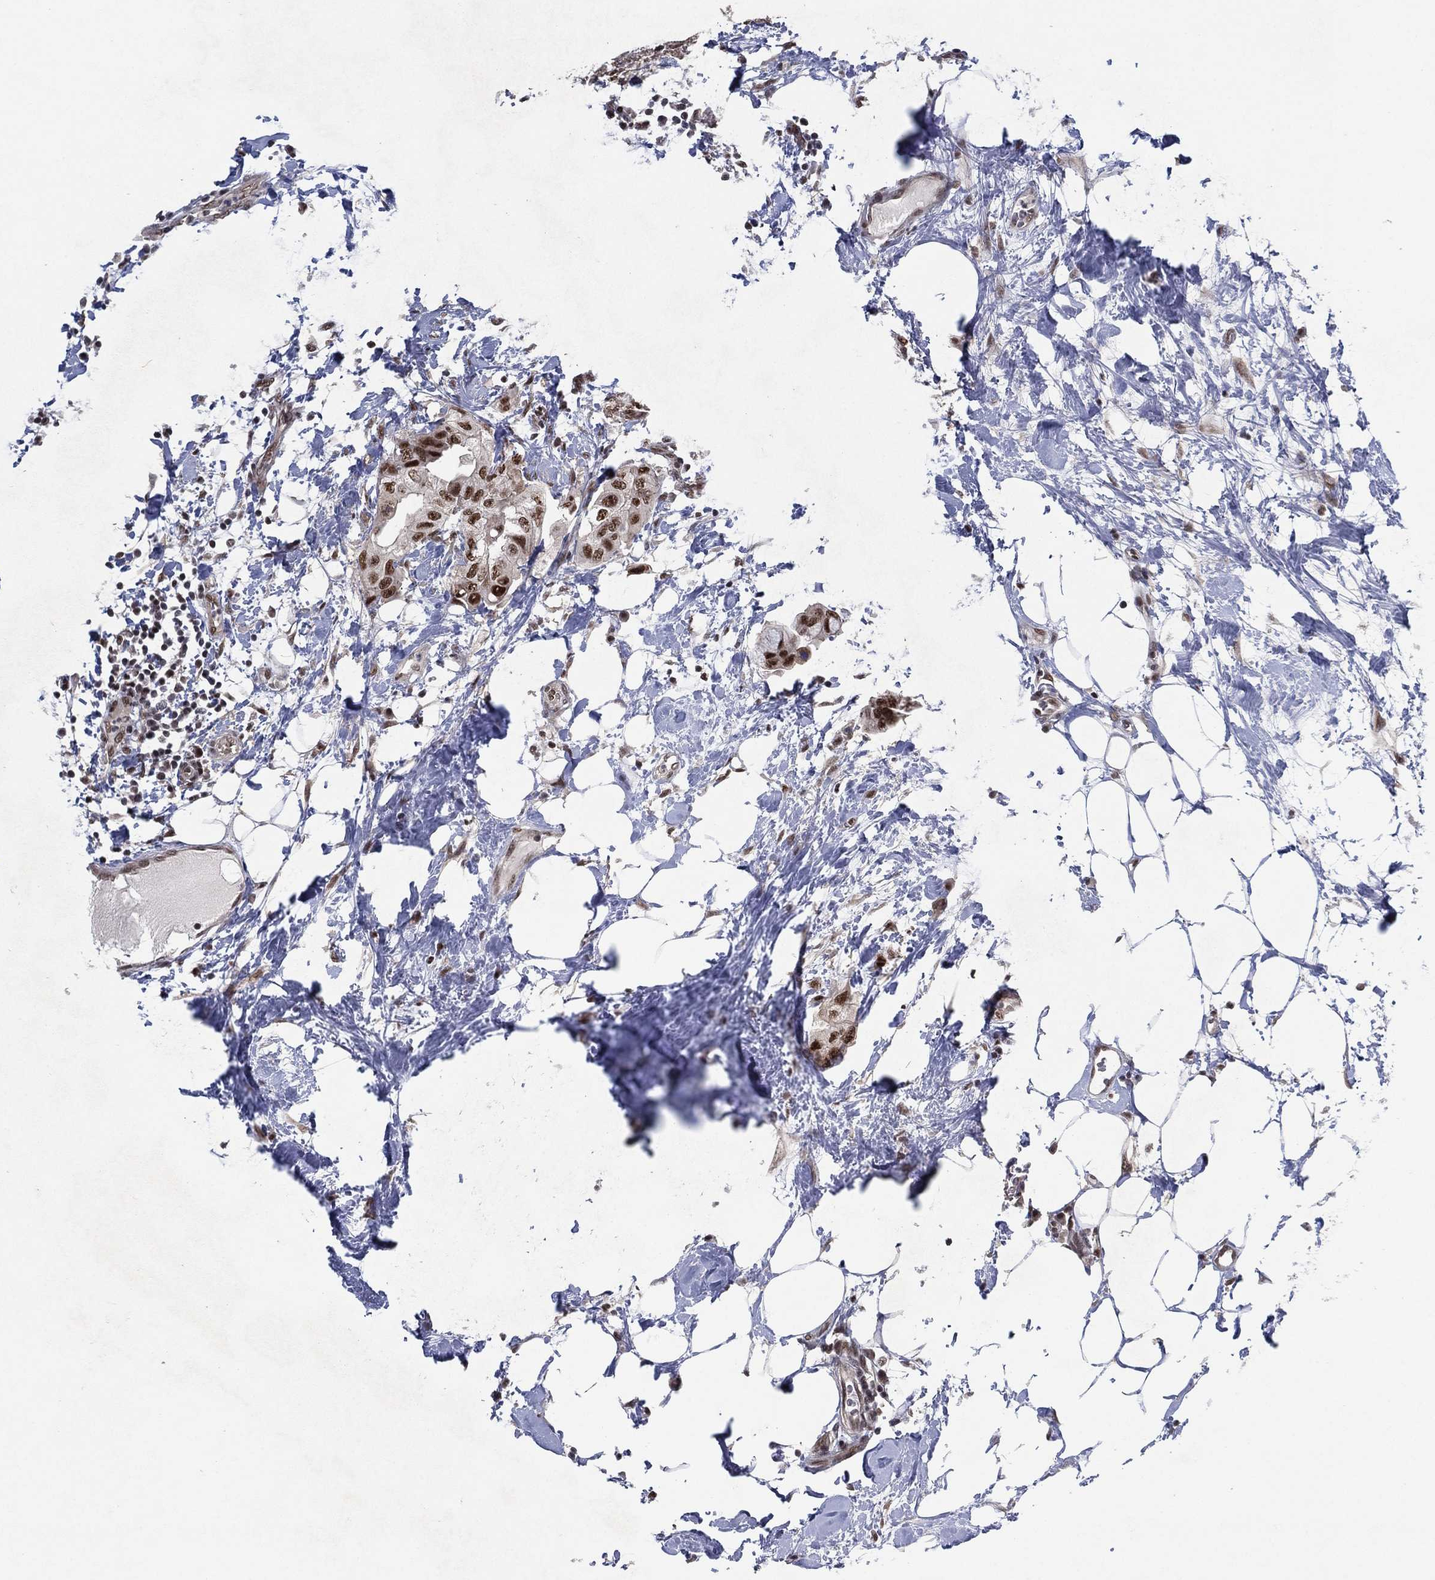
{"staining": {"intensity": "strong", "quantity": ">75%", "location": "nuclear"}, "tissue": "breast cancer", "cell_type": "Tumor cells", "image_type": "cancer", "snomed": [{"axis": "morphology", "description": "Normal tissue, NOS"}, {"axis": "morphology", "description": "Duct carcinoma"}, {"axis": "topography", "description": "Breast"}], "caption": "Breast cancer was stained to show a protein in brown. There is high levels of strong nuclear positivity in about >75% of tumor cells.", "gene": "DGCR8", "patient": {"sex": "female", "age": 40}}